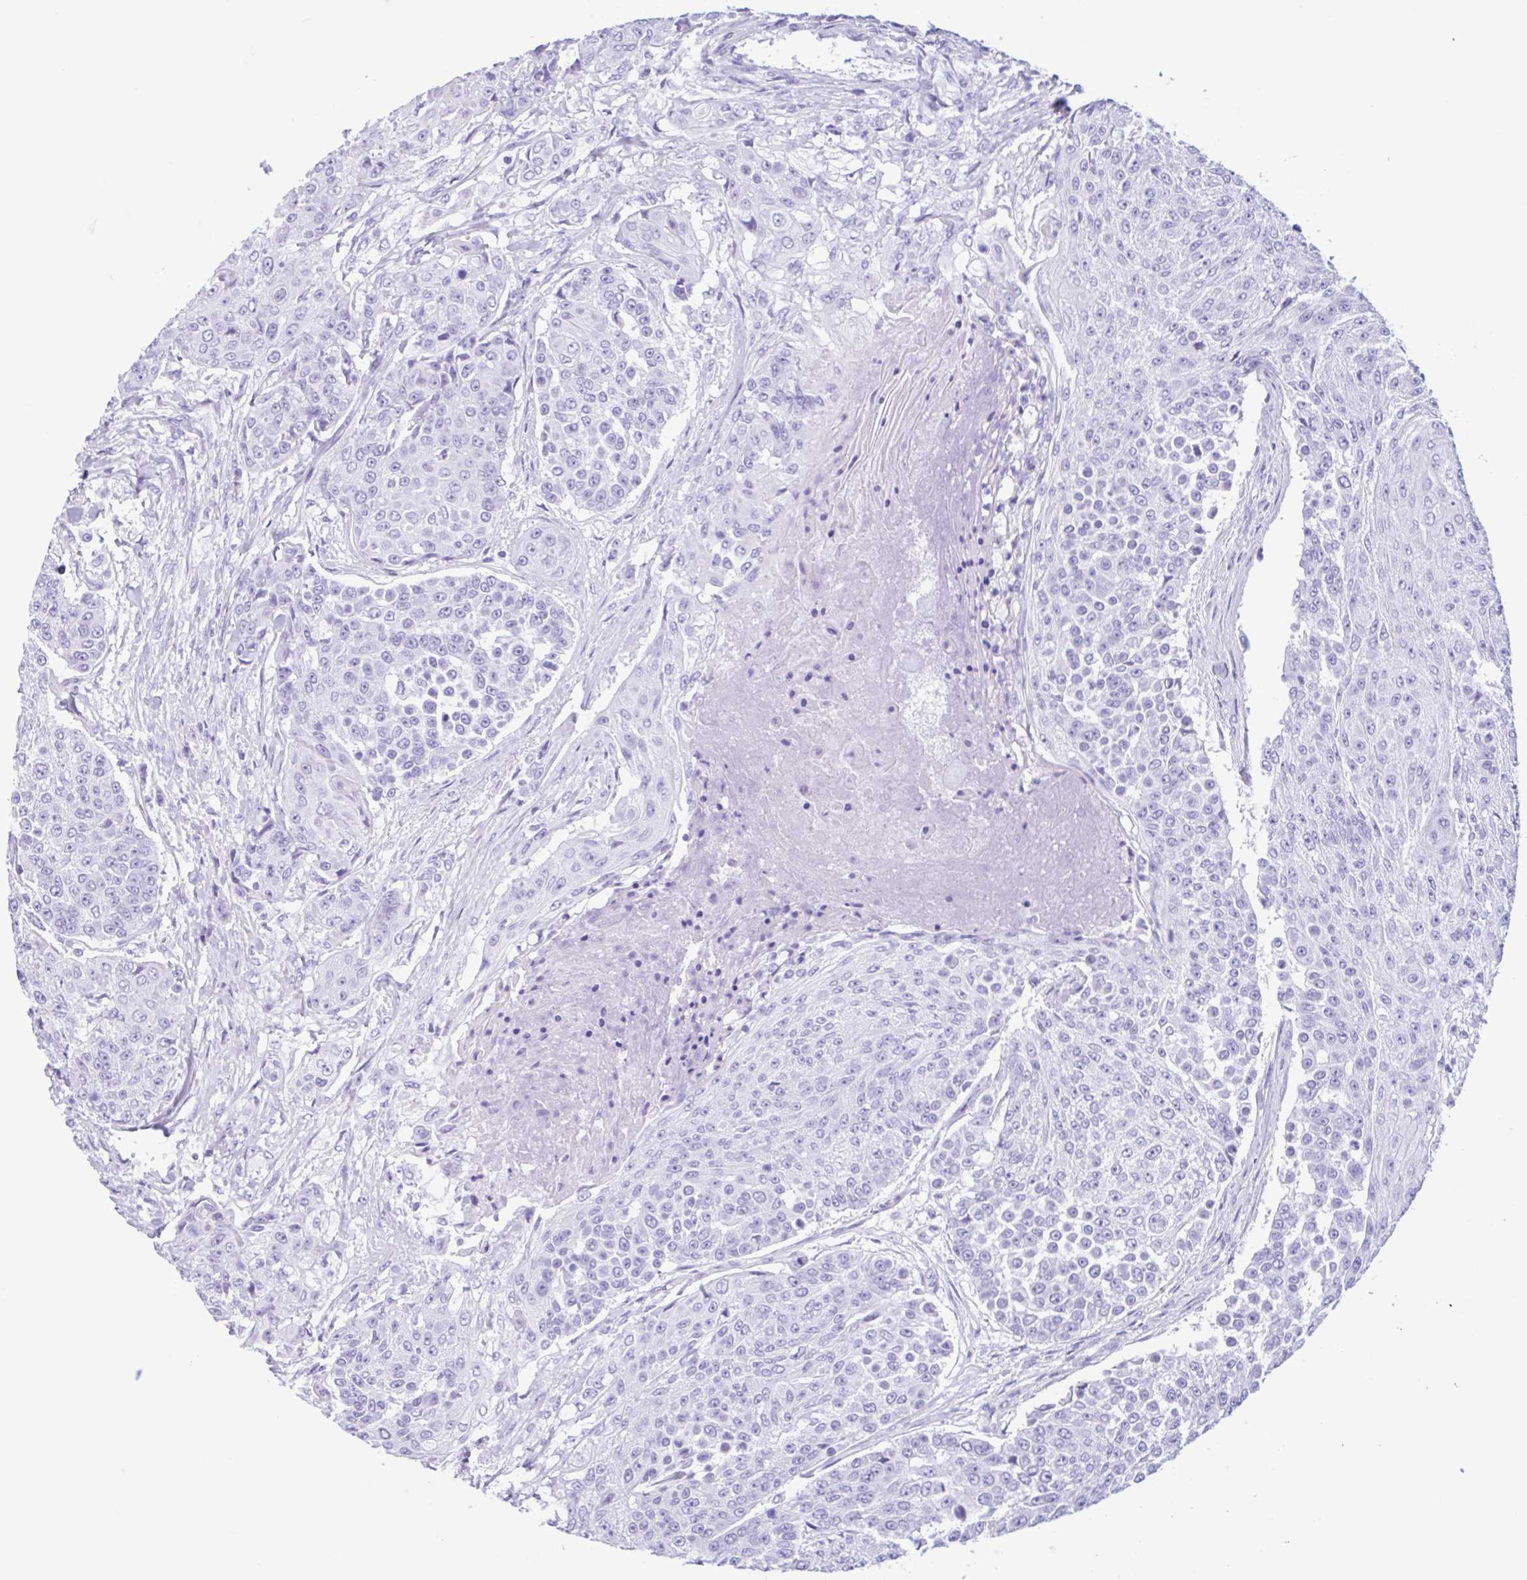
{"staining": {"intensity": "negative", "quantity": "none", "location": "none"}, "tissue": "urothelial cancer", "cell_type": "Tumor cells", "image_type": "cancer", "snomed": [{"axis": "morphology", "description": "Urothelial carcinoma, High grade"}, {"axis": "topography", "description": "Urinary bladder"}], "caption": "Human urothelial carcinoma (high-grade) stained for a protein using IHC shows no expression in tumor cells.", "gene": "IAPP", "patient": {"sex": "female", "age": 63}}